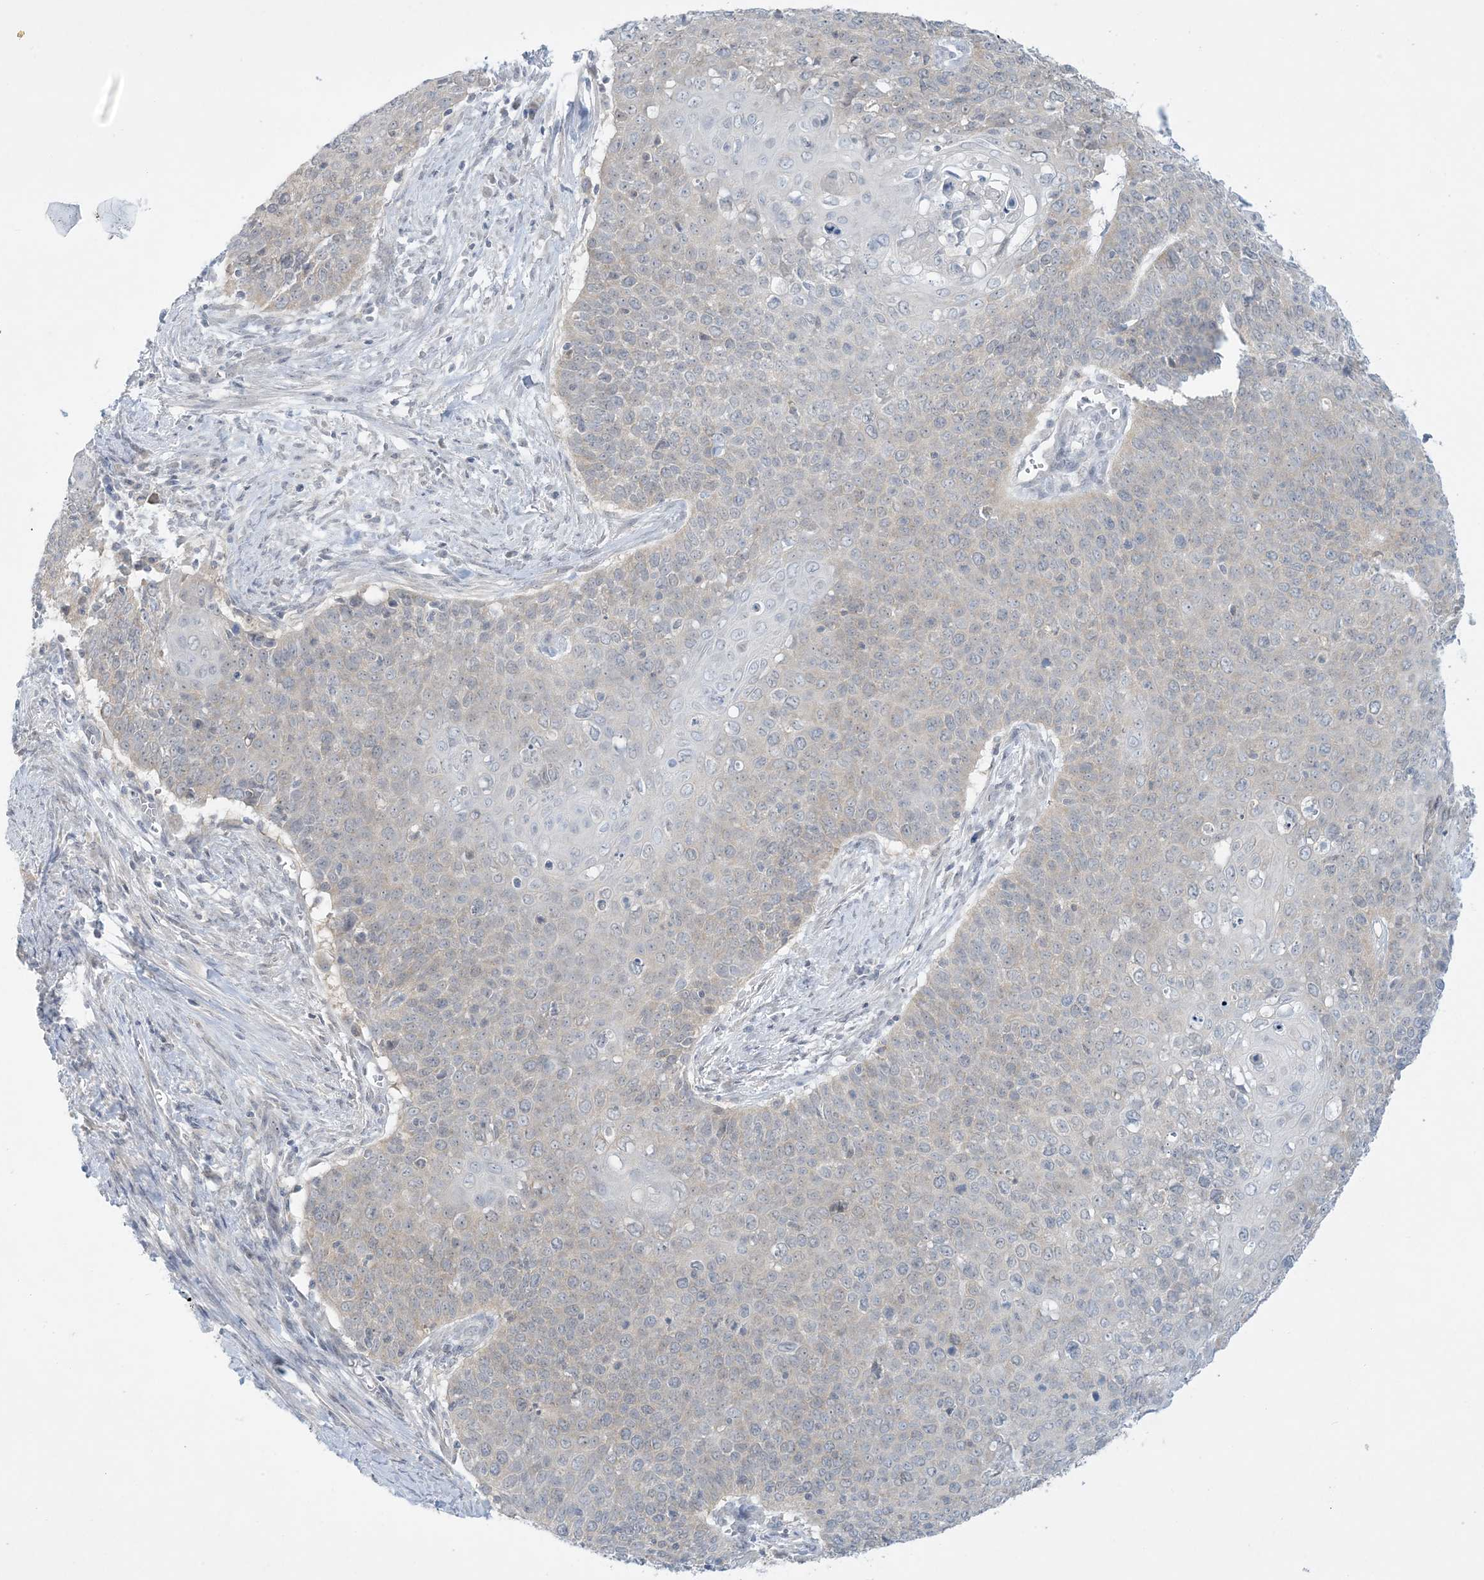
{"staining": {"intensity": "negative", "quantity": "none", "location": "none"}, "tissue": "cervical cancer", "cell_type": "Tumor cells", "image_type": "cancer", "snomed": [{"axis": "morphology", "description": "Squamous cell carcinoma, NOS"}, {"axis": "topography", "description": "Cervix"}], "caption": "IHC of human squamous cell carcinoma (cervical) displays no expression in tumor cells.", "gene": "MRPS18A", "patient": {"sex": "female", "age": 39}}